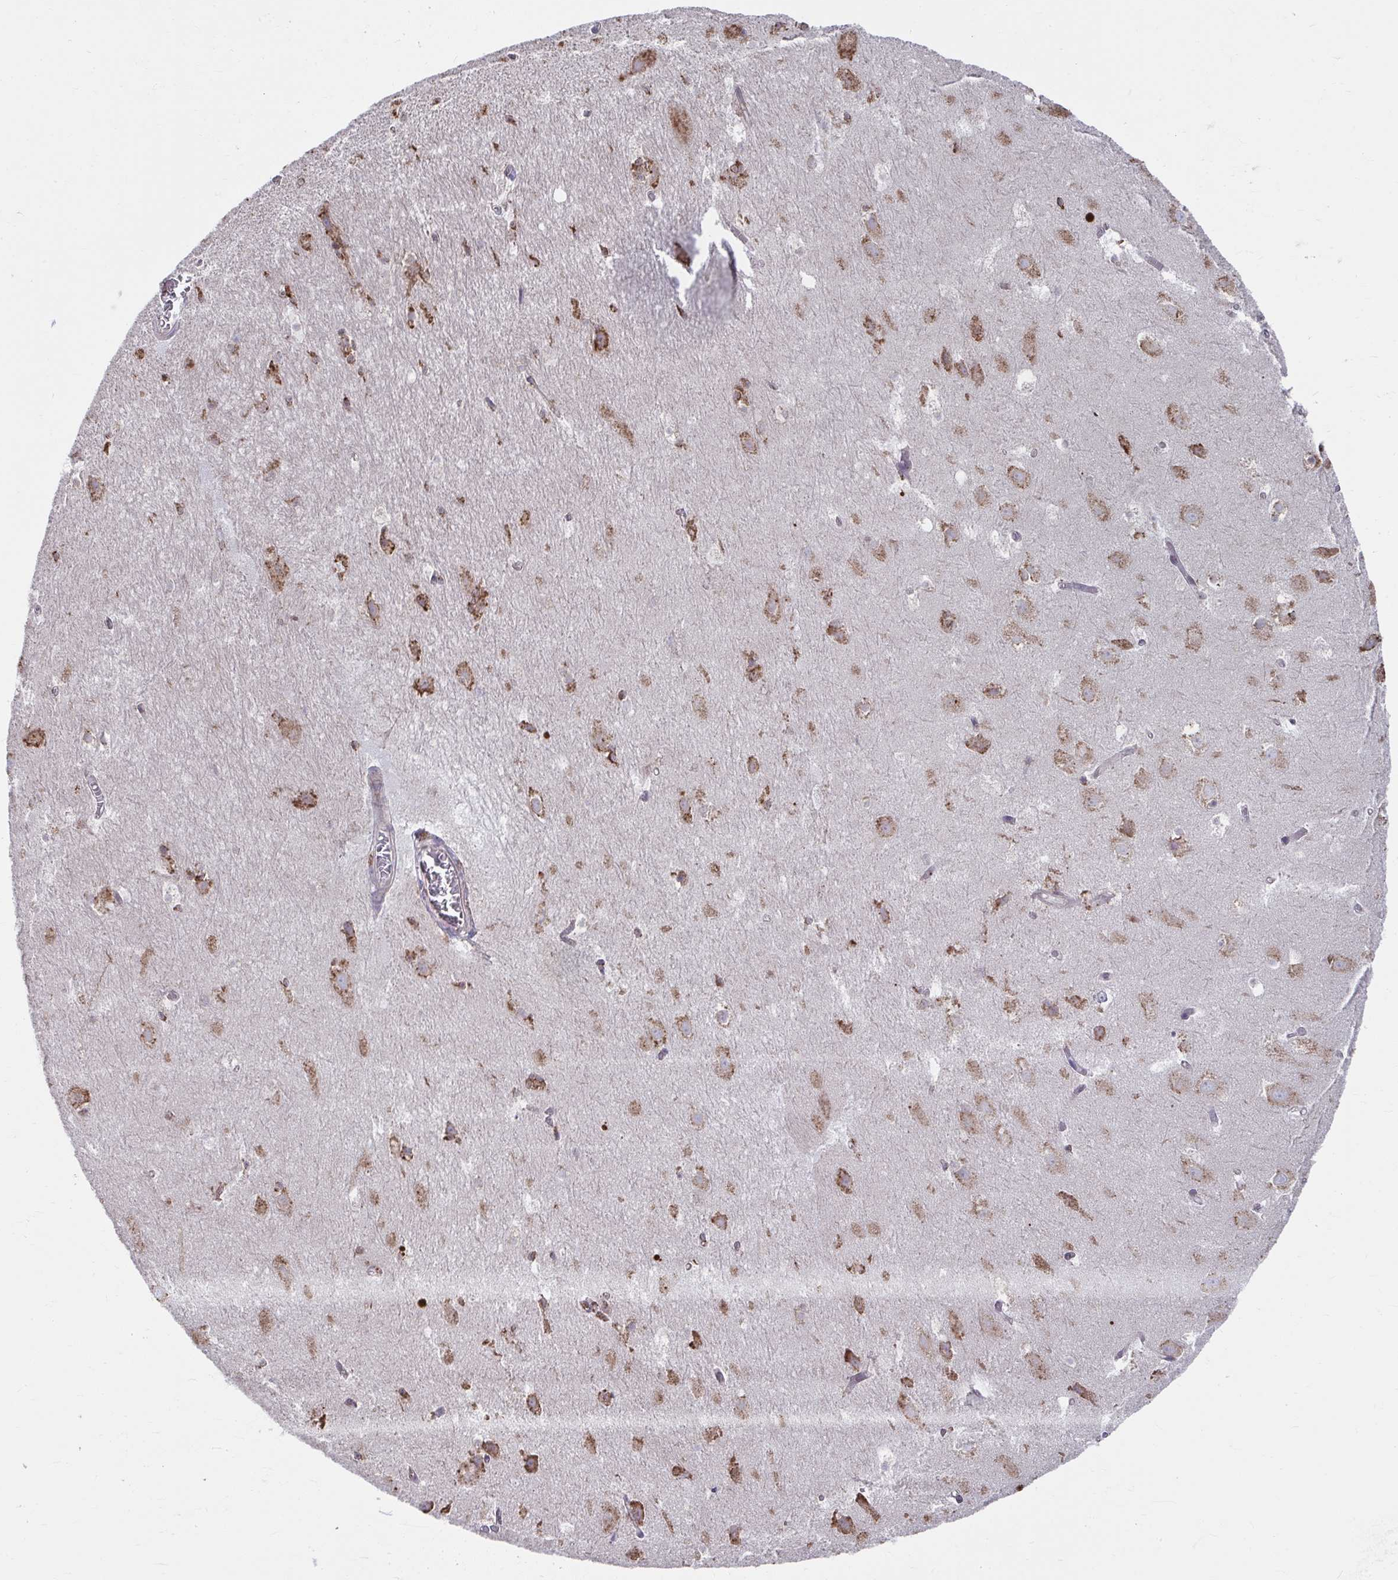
{"staining": {"intensity": "weak", "quantity": "<25%", "location": "cytoplasmic/membranous"}, "tissue": "hippocampus", "cell_type": "Glial cells", "image_type": "normal", "snomed": [{"axis": "morphology", "description": "Normal tissue, NOS"}, {"axis": "topography", "description": "Hippocampus"}], "caption": "Immunohistochemical staining of benign human hippocampus reveals no significant staining in glial cells.", "gene": "NMNAT1", "patient": {"sex": "female", "age": 52}}